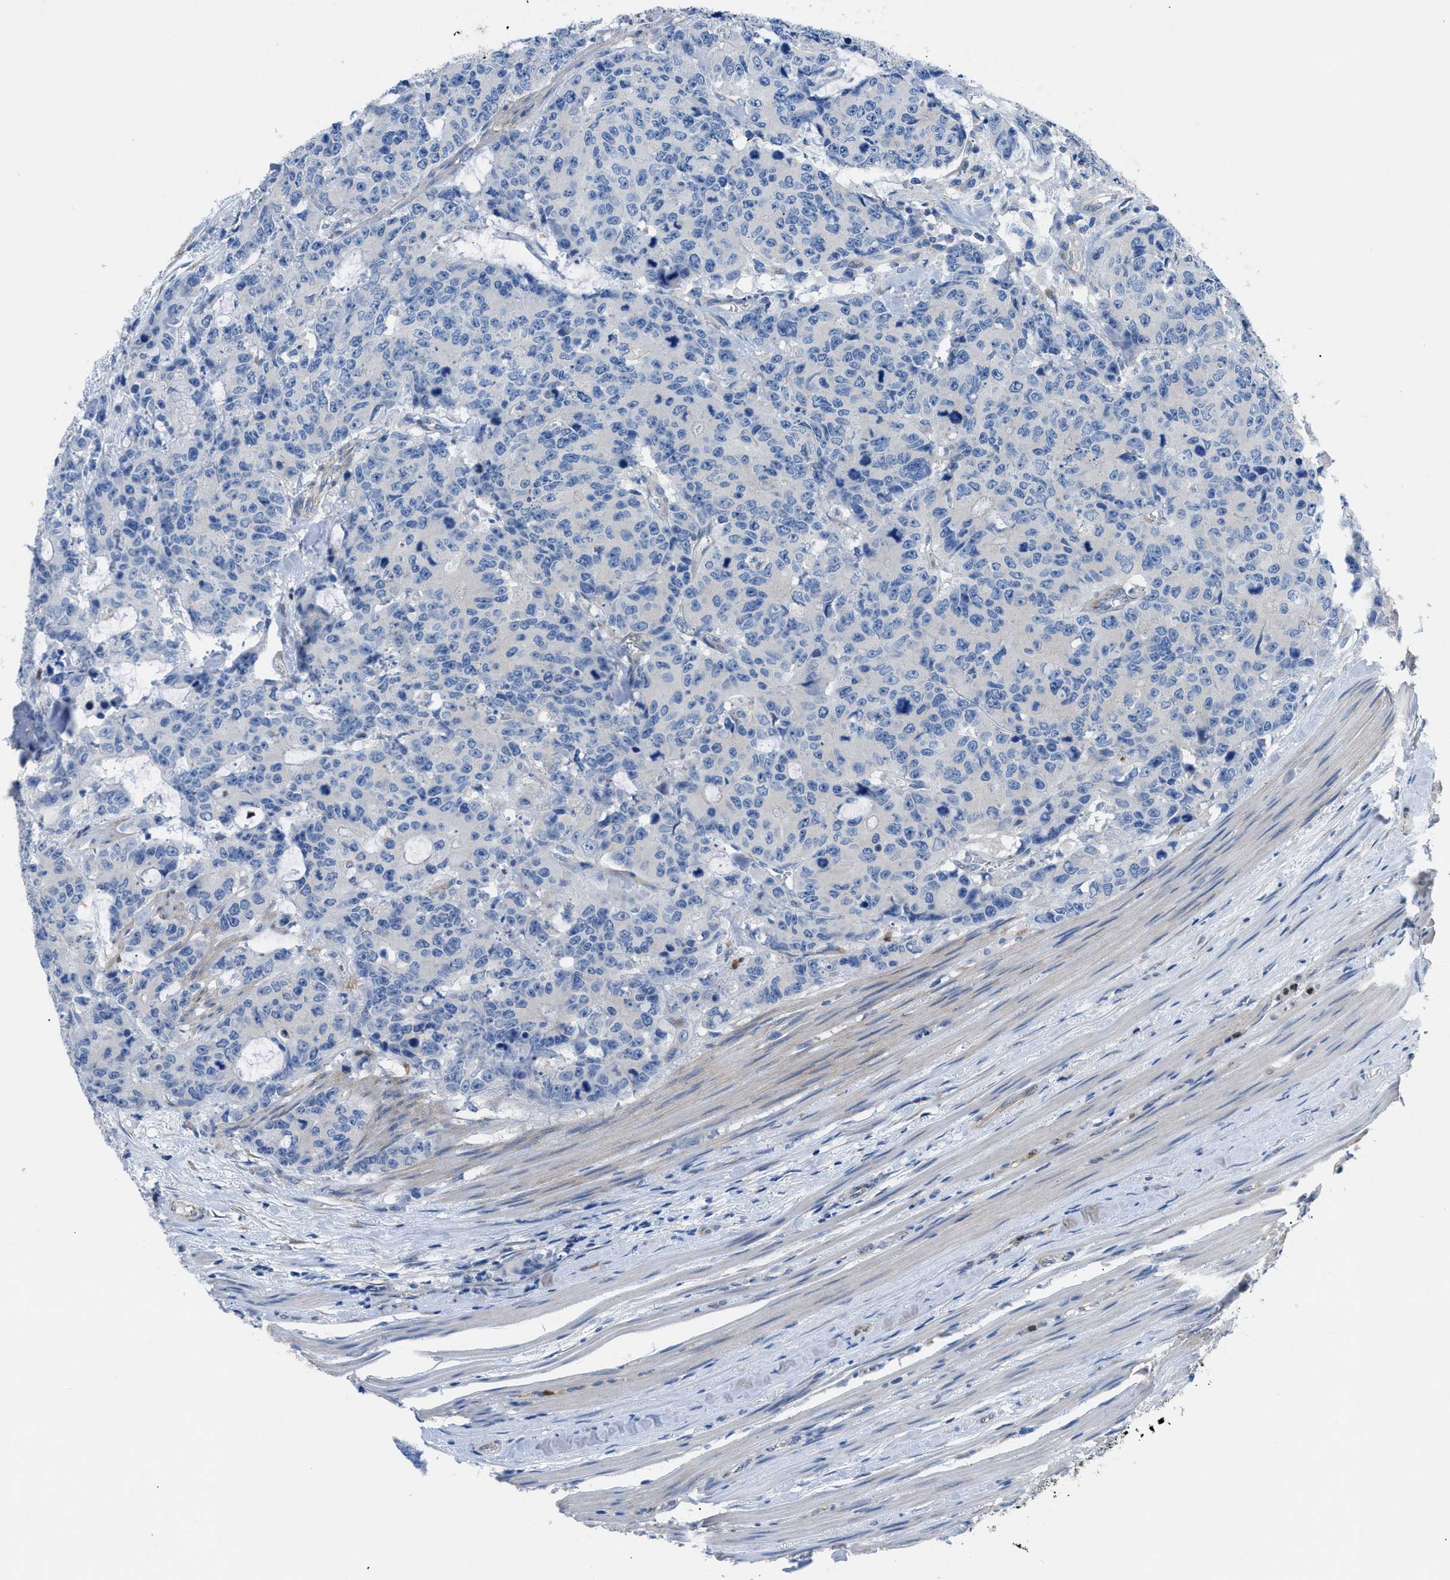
{"staining": {"intensity": "negative", "quantity": "none", "location": "none"}, "tissue": "colorectal cancer", "cell_type": "Tumor cells", "image_type": "cancer", "snomed": [{"axis": "morphology", "description": "Adenocarcinoma, NOS"}, {"axis": "topography", "description": "Colon"}], "caption": "Protein analysis of colorectal cancer (adenocarcinoma) shows no significant staining in tumor cells.", "gene": "ITPR1", "patient": {"sex": "female", "age": 86}}